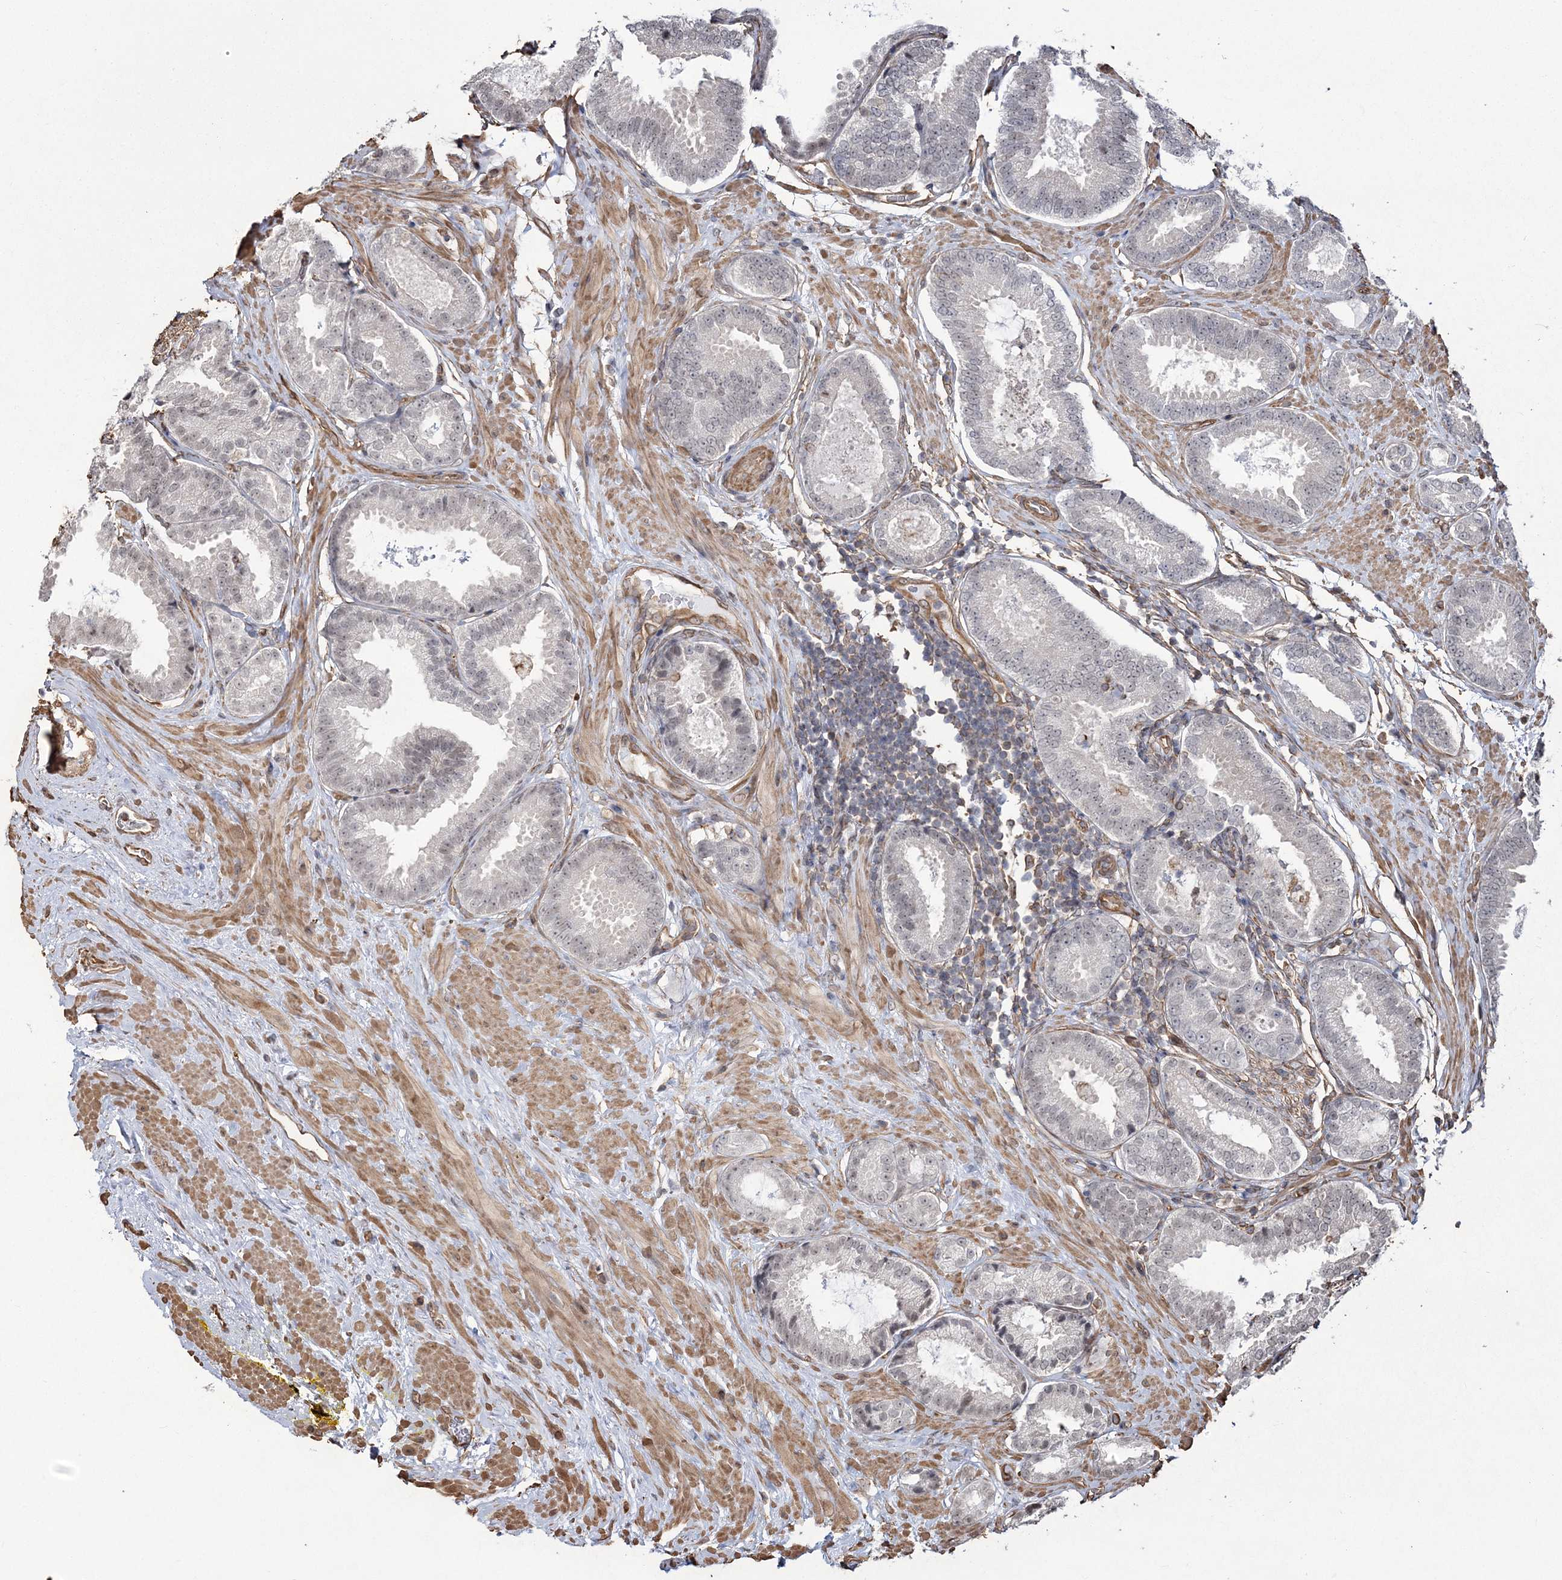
{"staining": {"intensity": "negative", "quantity": "none", "location": "none"}, "tissue": "prostate cancer", "cell_type": "Tumor cells", "image_type": "cancer", "snomed": [{"axis": "morphology", "description": "Adenocarcinoma, Low grade"}, {"axis": "topography", "description": "Prostate"}], "caption": "Prostate adenocarcinoma (low-grade) stained for a protein using immunohistochemistry displays no staining tumor cells.", "gene": "ATP11B", "patient": {"sex": "male", "age": 71}}